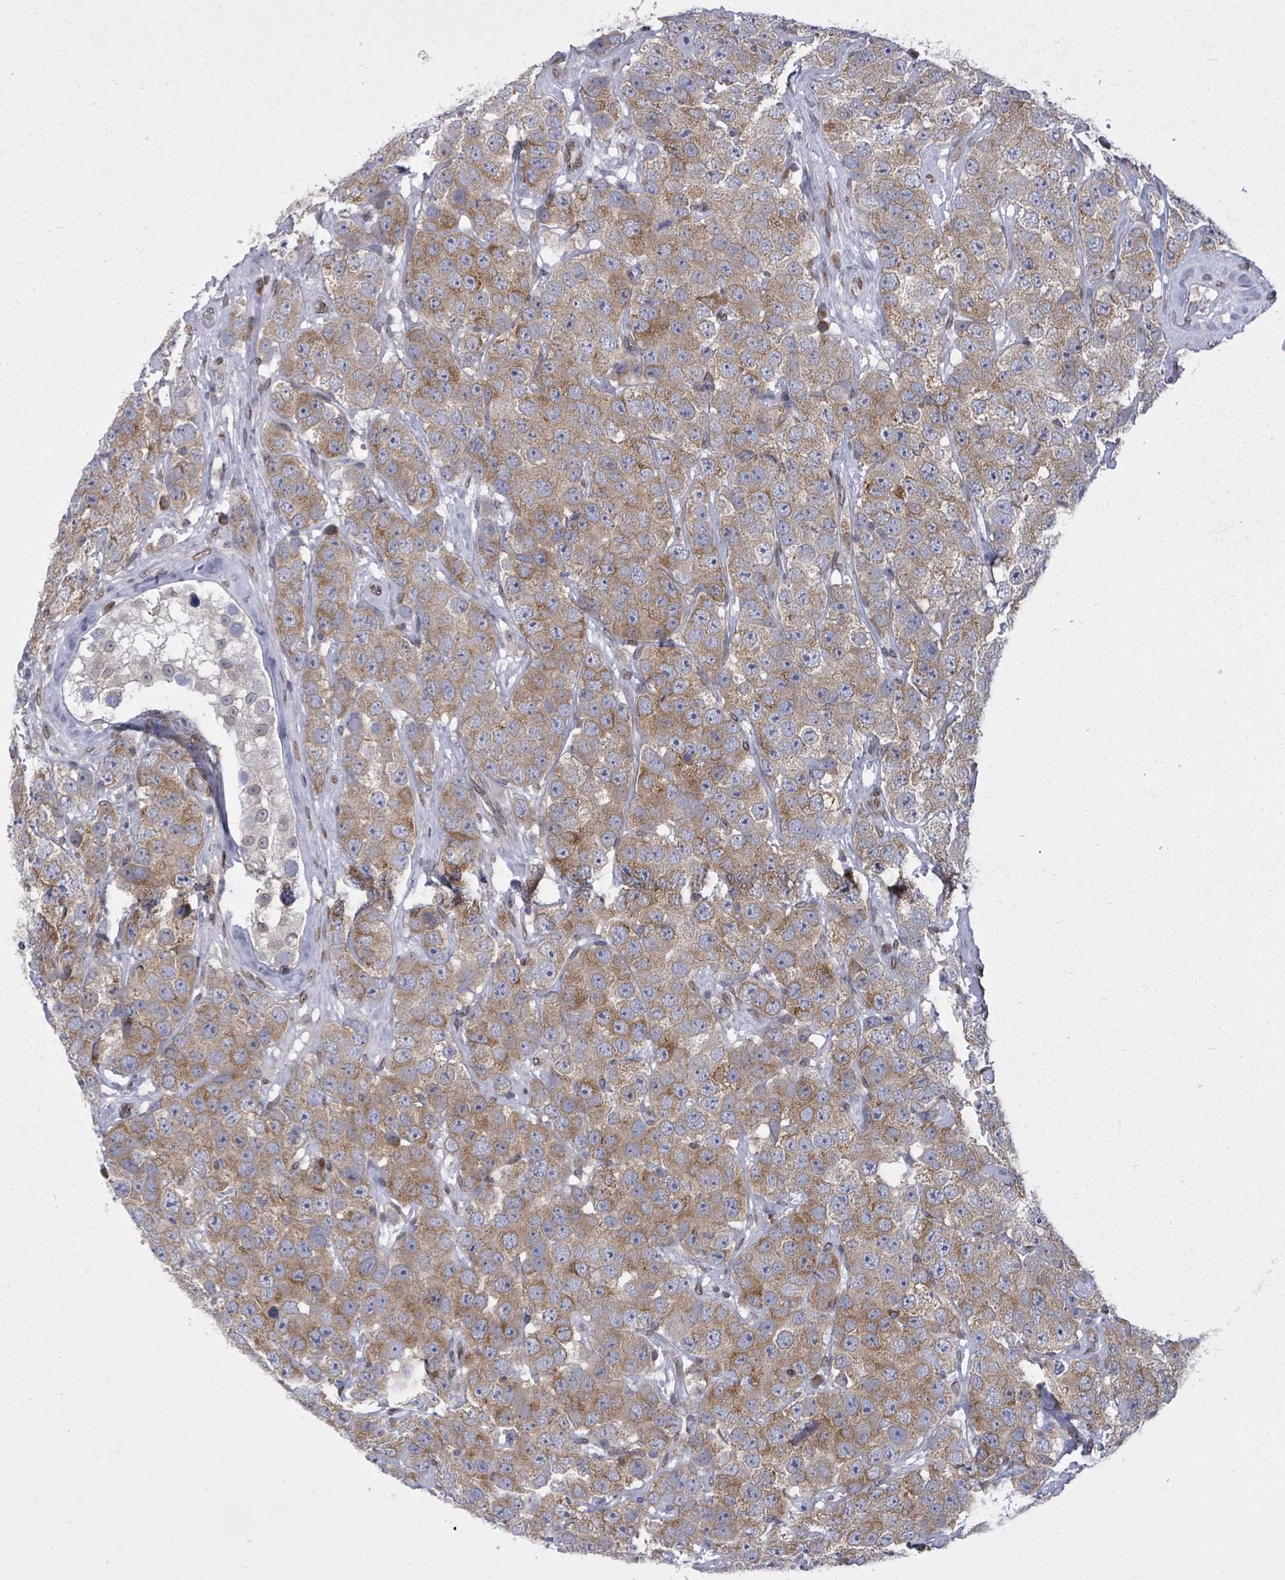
{"staining": {"intensity": "moderate", "quantity": ">75%", "location": "cytoplasmic/membranous"}, "tissue": "testis cancer", "cell_type": "Tumor cells", "image_type": "cancer", "snomed": [{"axis": "morphology", "description": "Seminoma, NOS"}, {"axis": "topography", "description": "Testis"}], "caption": "Immunohistochemical staining of testis cancer reveals moderate cytoplasmic/membranous protein expression in approximately >75% of tumor cells. The staining was performed using DAB (3,3'-diaminobenzidine), with brown indicating positive protein expression. Nuclei are stained blue with hematoxylin.", "gene": "ARFGAP1", "patient": {"sex": "male", "age": 28}}